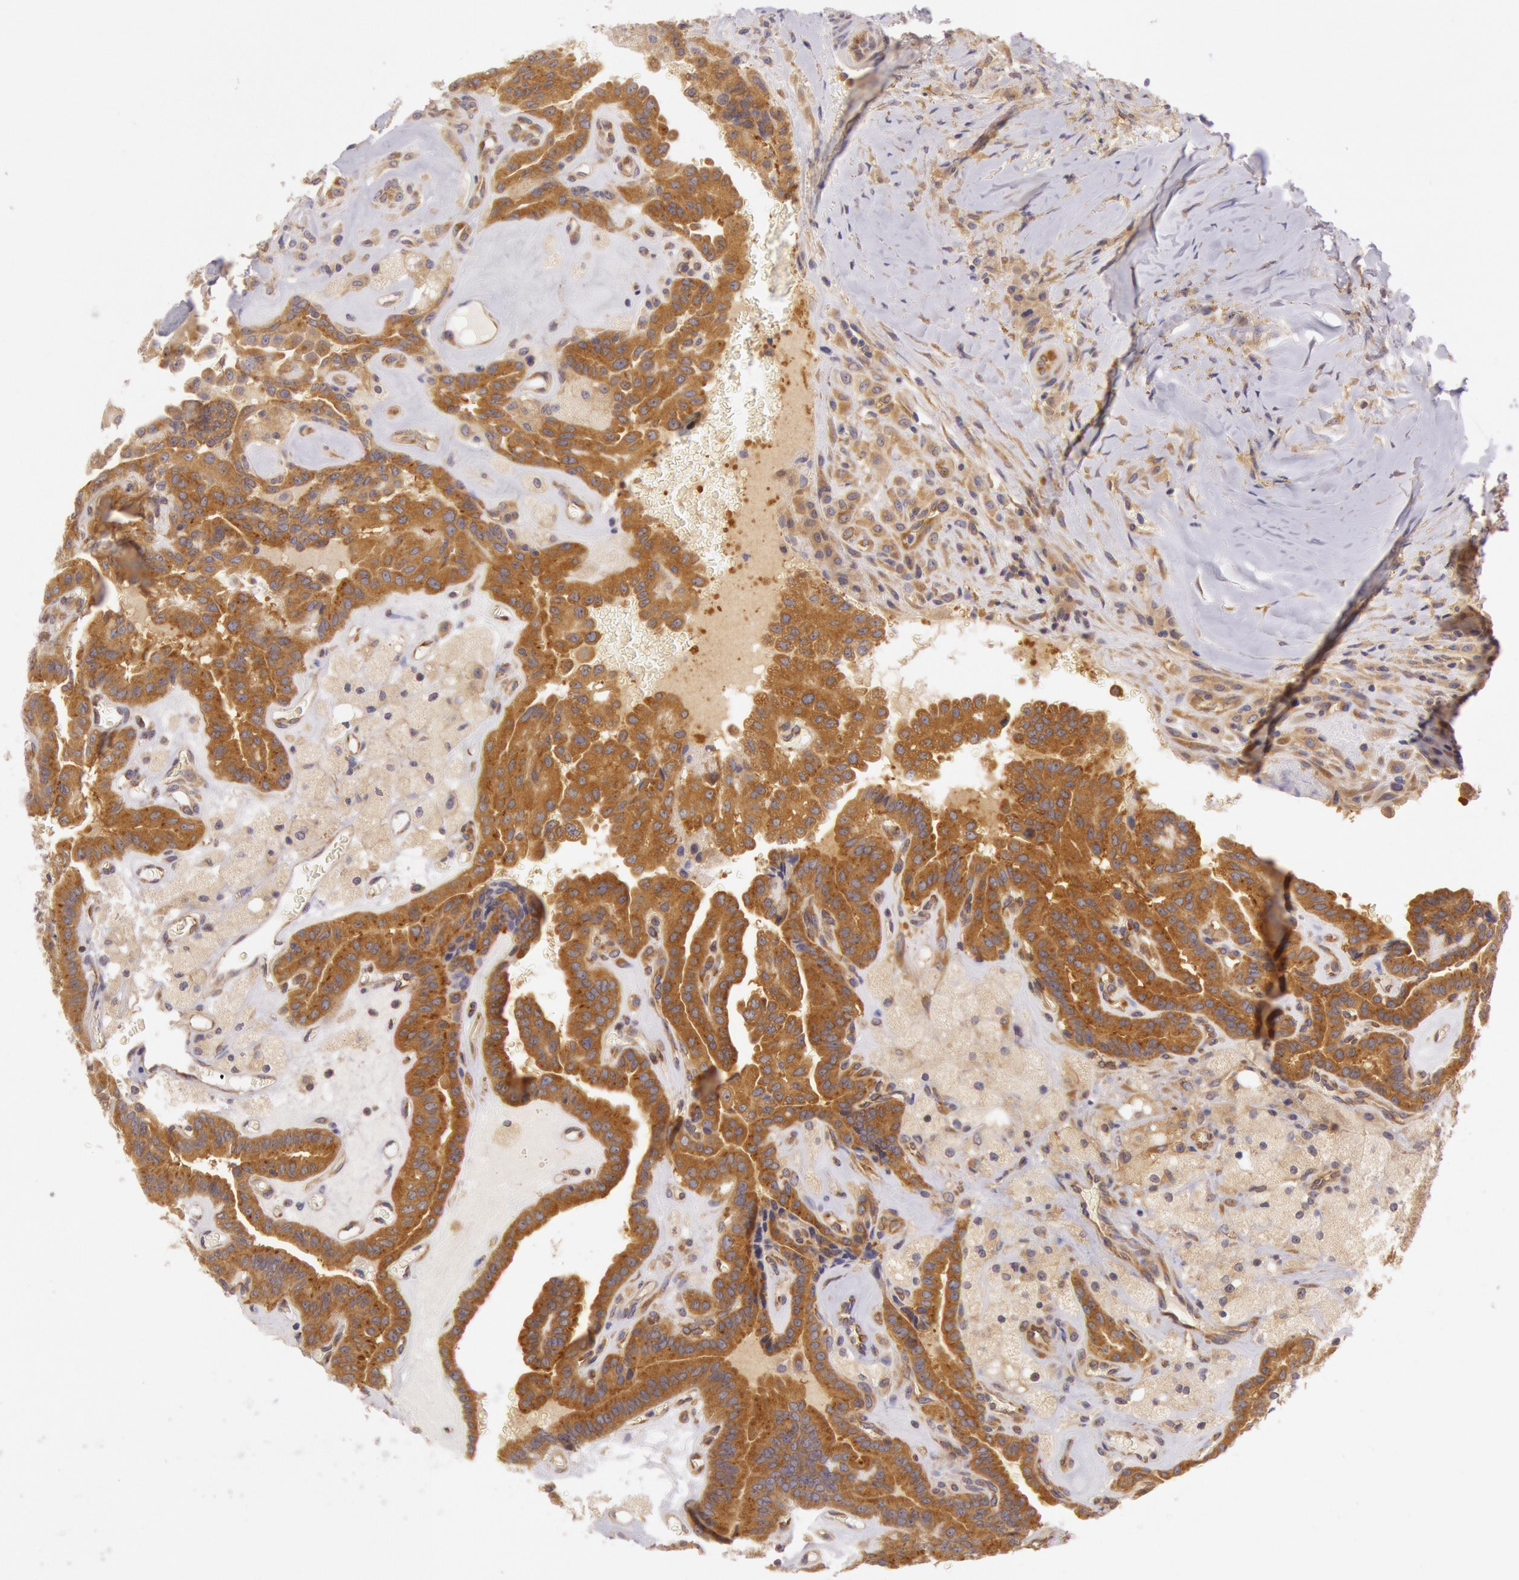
{"staining": {"intensity": "moderate", "quantity": ">75%", "location": "cytoplasmic/membranous"}, "tissue": "thyroid cancer", "cell_type": "Tumor cells", "image_type": "cancer", "snomed": [{"axis": "morphology", "description": "Papillary adenocarcinoma, NOS"}, {"axis": "topography", "description": "Thyroid gland"}], "caption": "Tumor cells display moderate cytoplasmic/membranous positivity in about >75% of cells in thyroid cancer.", "gene": "CHUK", "patient": {"sex": "male", "age": 87}}